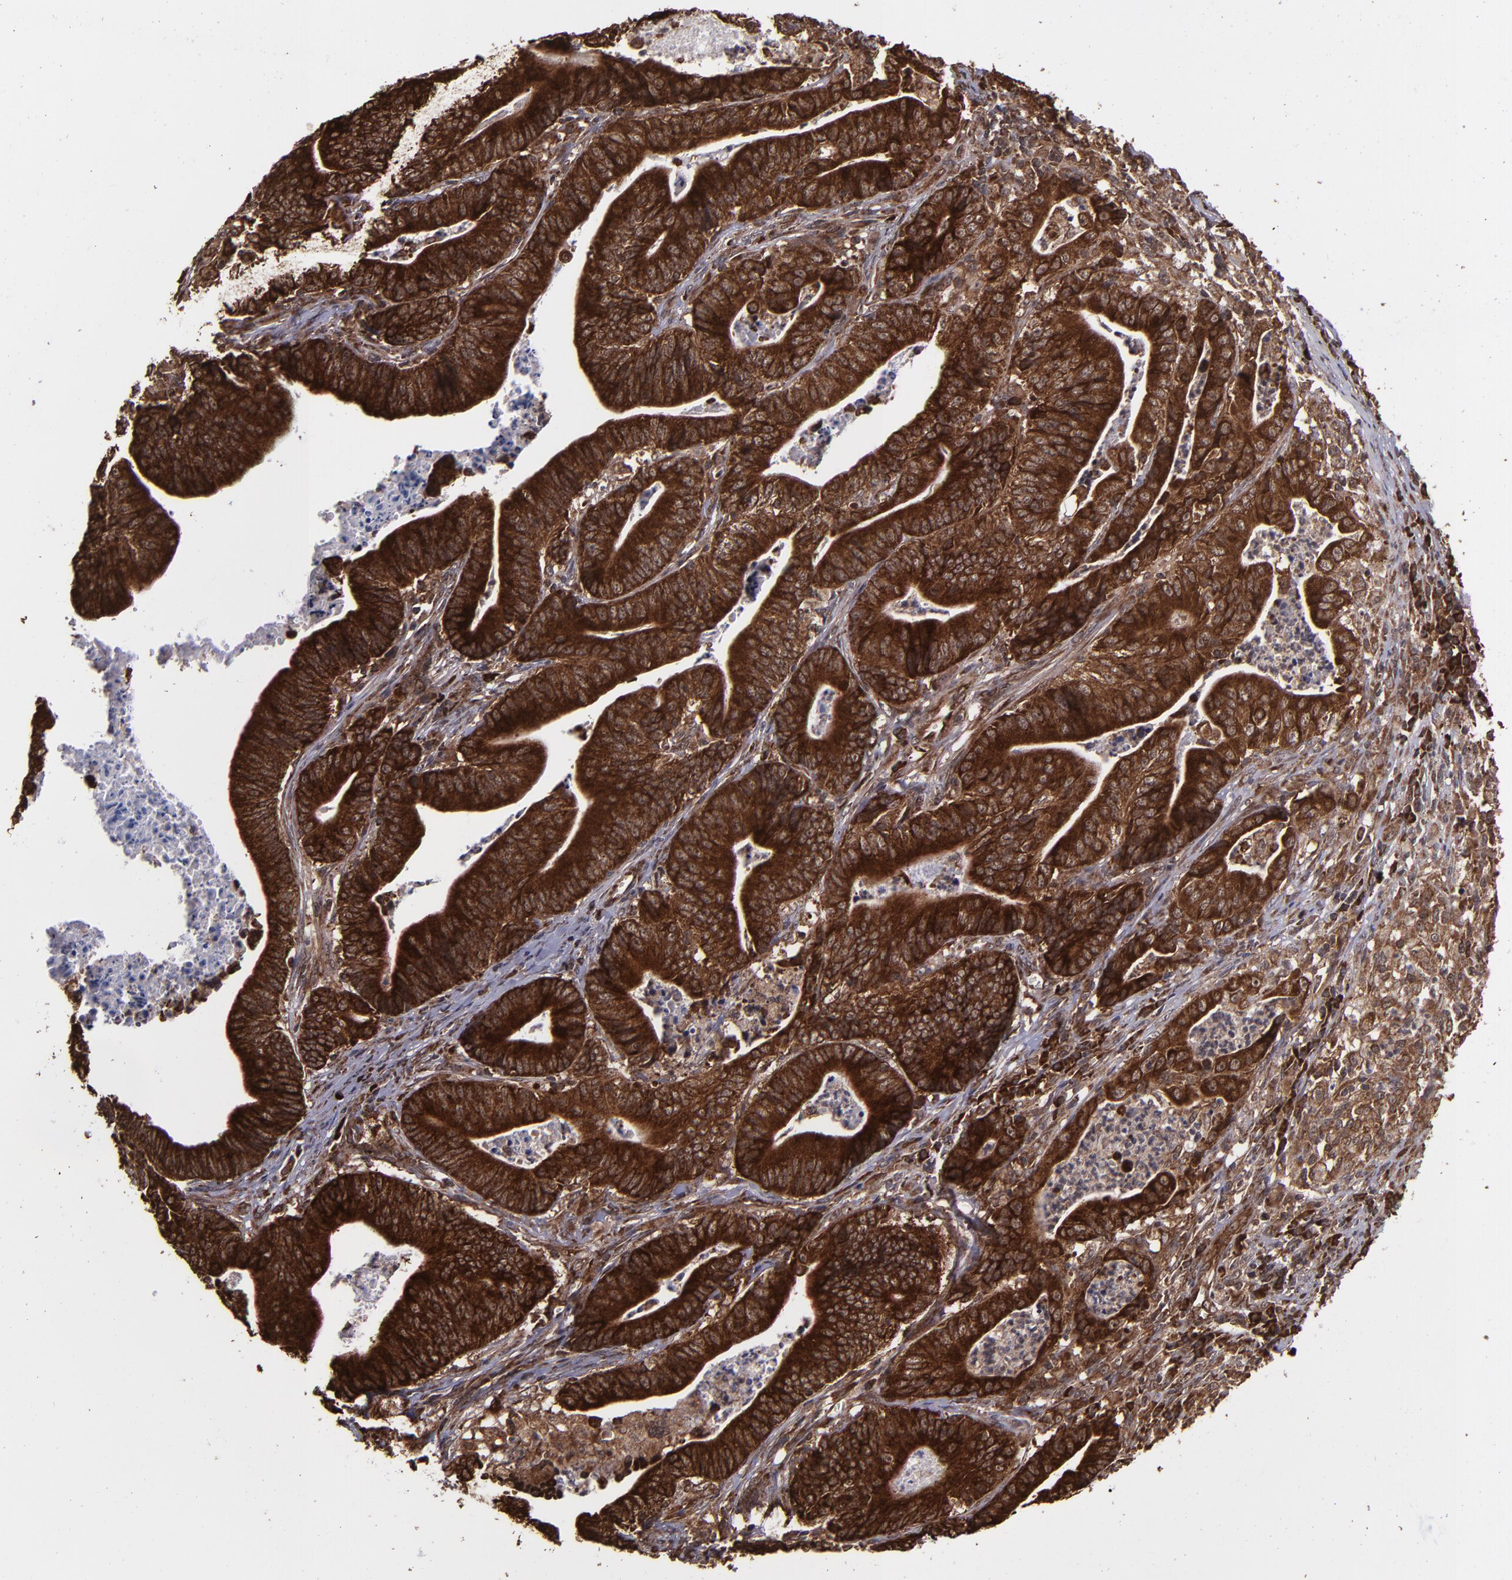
{"staining": {"intensity": "strong", "quantity": ">75%", "location": "cytoplasmic/membranous,nuclear"}, "tissue": "stomach cancer", "cell_type": "Tumor cells", "image_type": "cancer", "snomed": [{"axis": "morphology", "description": "Adenocarcinoma, NOS"}, {"axis": "topography", "description": "Stomach, lower"}], "caption": "A brown stain shows strong cytoplasmic/membranous and nuclear staining of a protein in human stomach adenocarcinoma tumor cells. The staining was performed using DAB (3,3'-diaminobenzidine) to visualize the protein expression in brown, while the nuclei were stained in blue with hematoxylin (Magnification: 20x).", "gene": "EIF4ENIF1", "patient": {"sex": "female", "age": 86}}